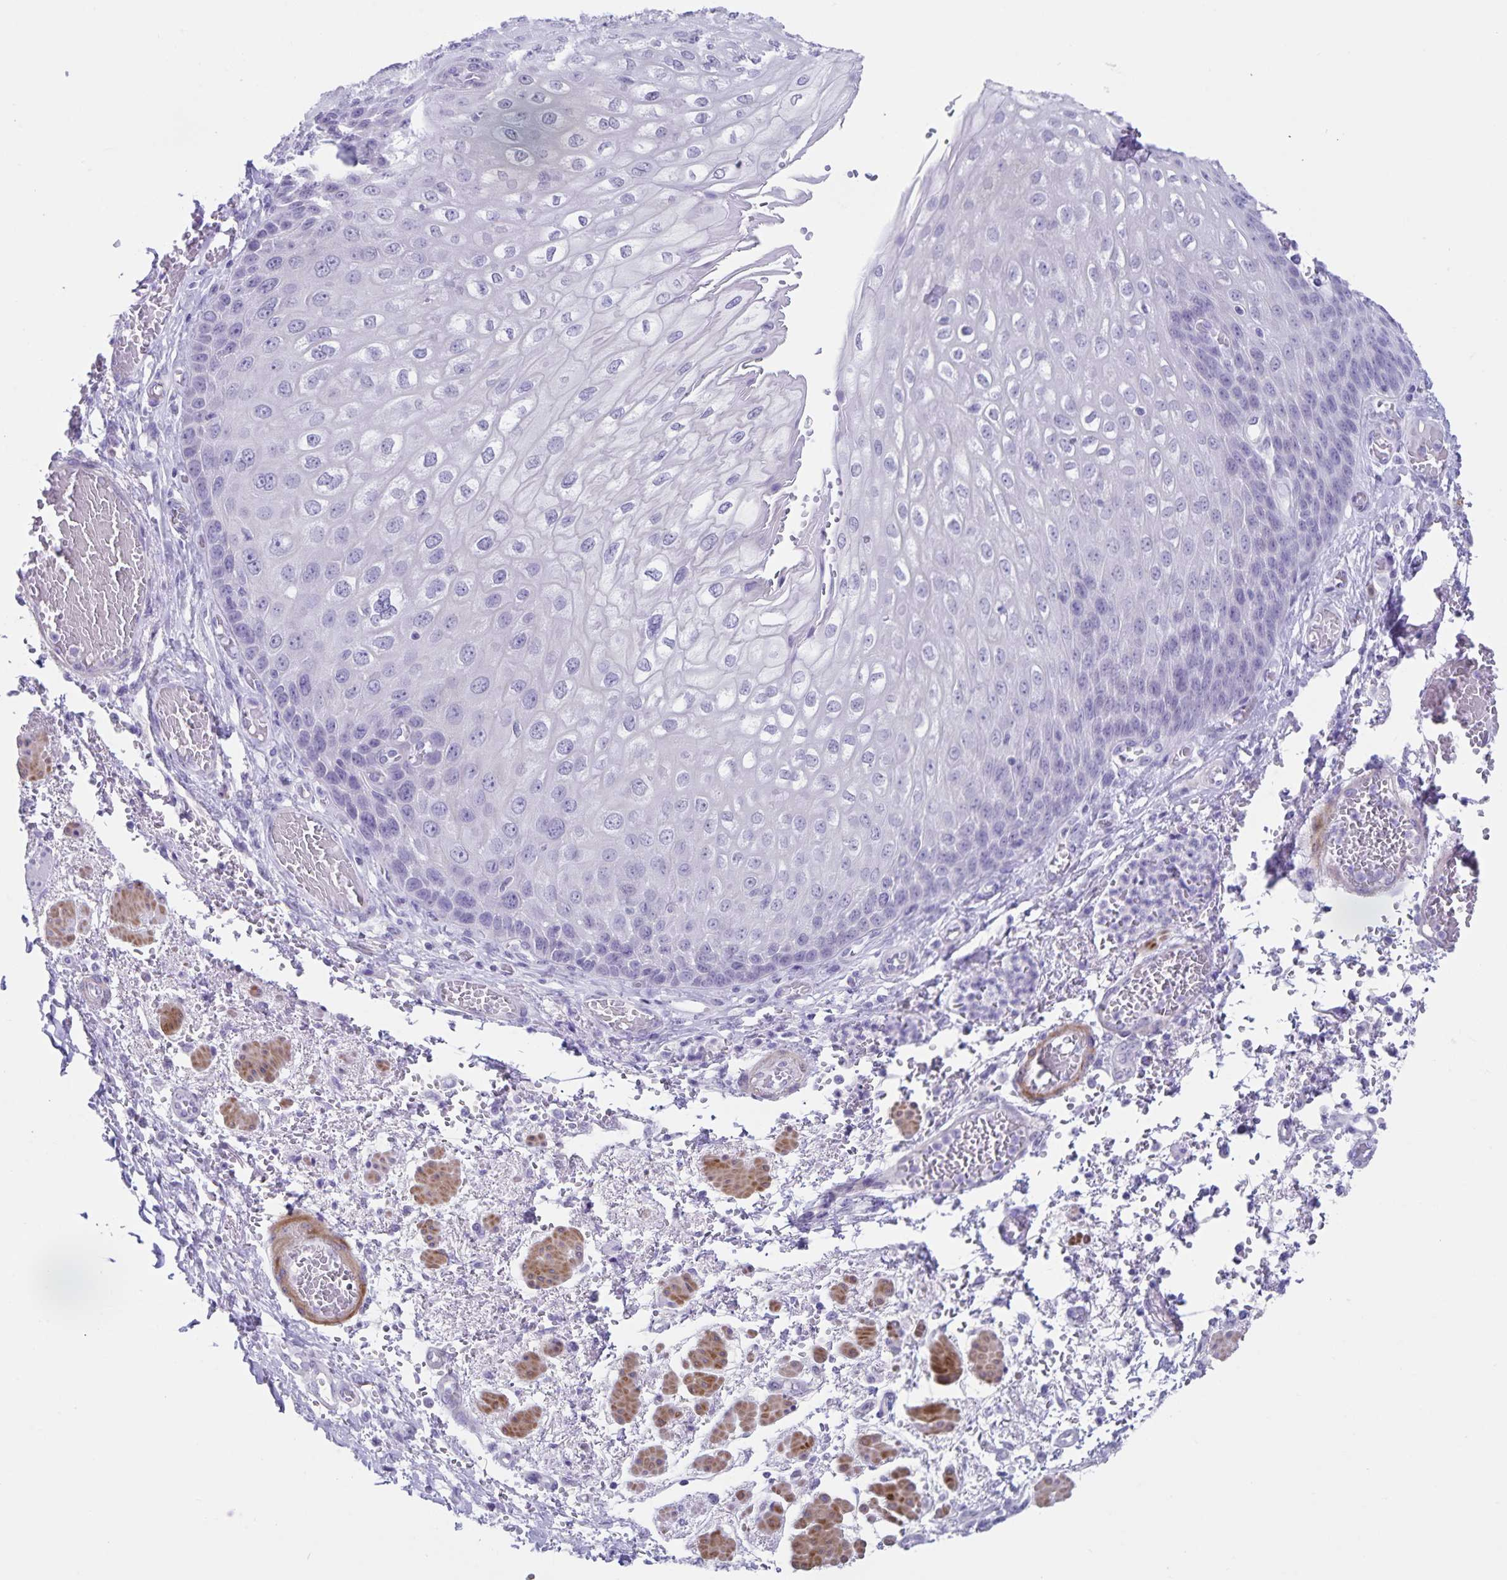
{"staining": {"intensity": "negative", "quantity": "none", "location": "none"}, "tissue": "esophagus", "cell_type": "Squamous epithelial cells", "image_type": "normal", "snomed": [{"axis": "morphology", "description": "Normal tissue, NOS"}, {"axis": "morphology", "description": "Adenocarcinoma, NOS"}, {"axis": "topography", "description": "Esophagus"}], "caption": "This is an IHC photomicrograph of benign esophagus. There is no expression in squamous epithelial cells.", "gene": "C11orf42", "patient": {"sex": "male", "age": 81}}